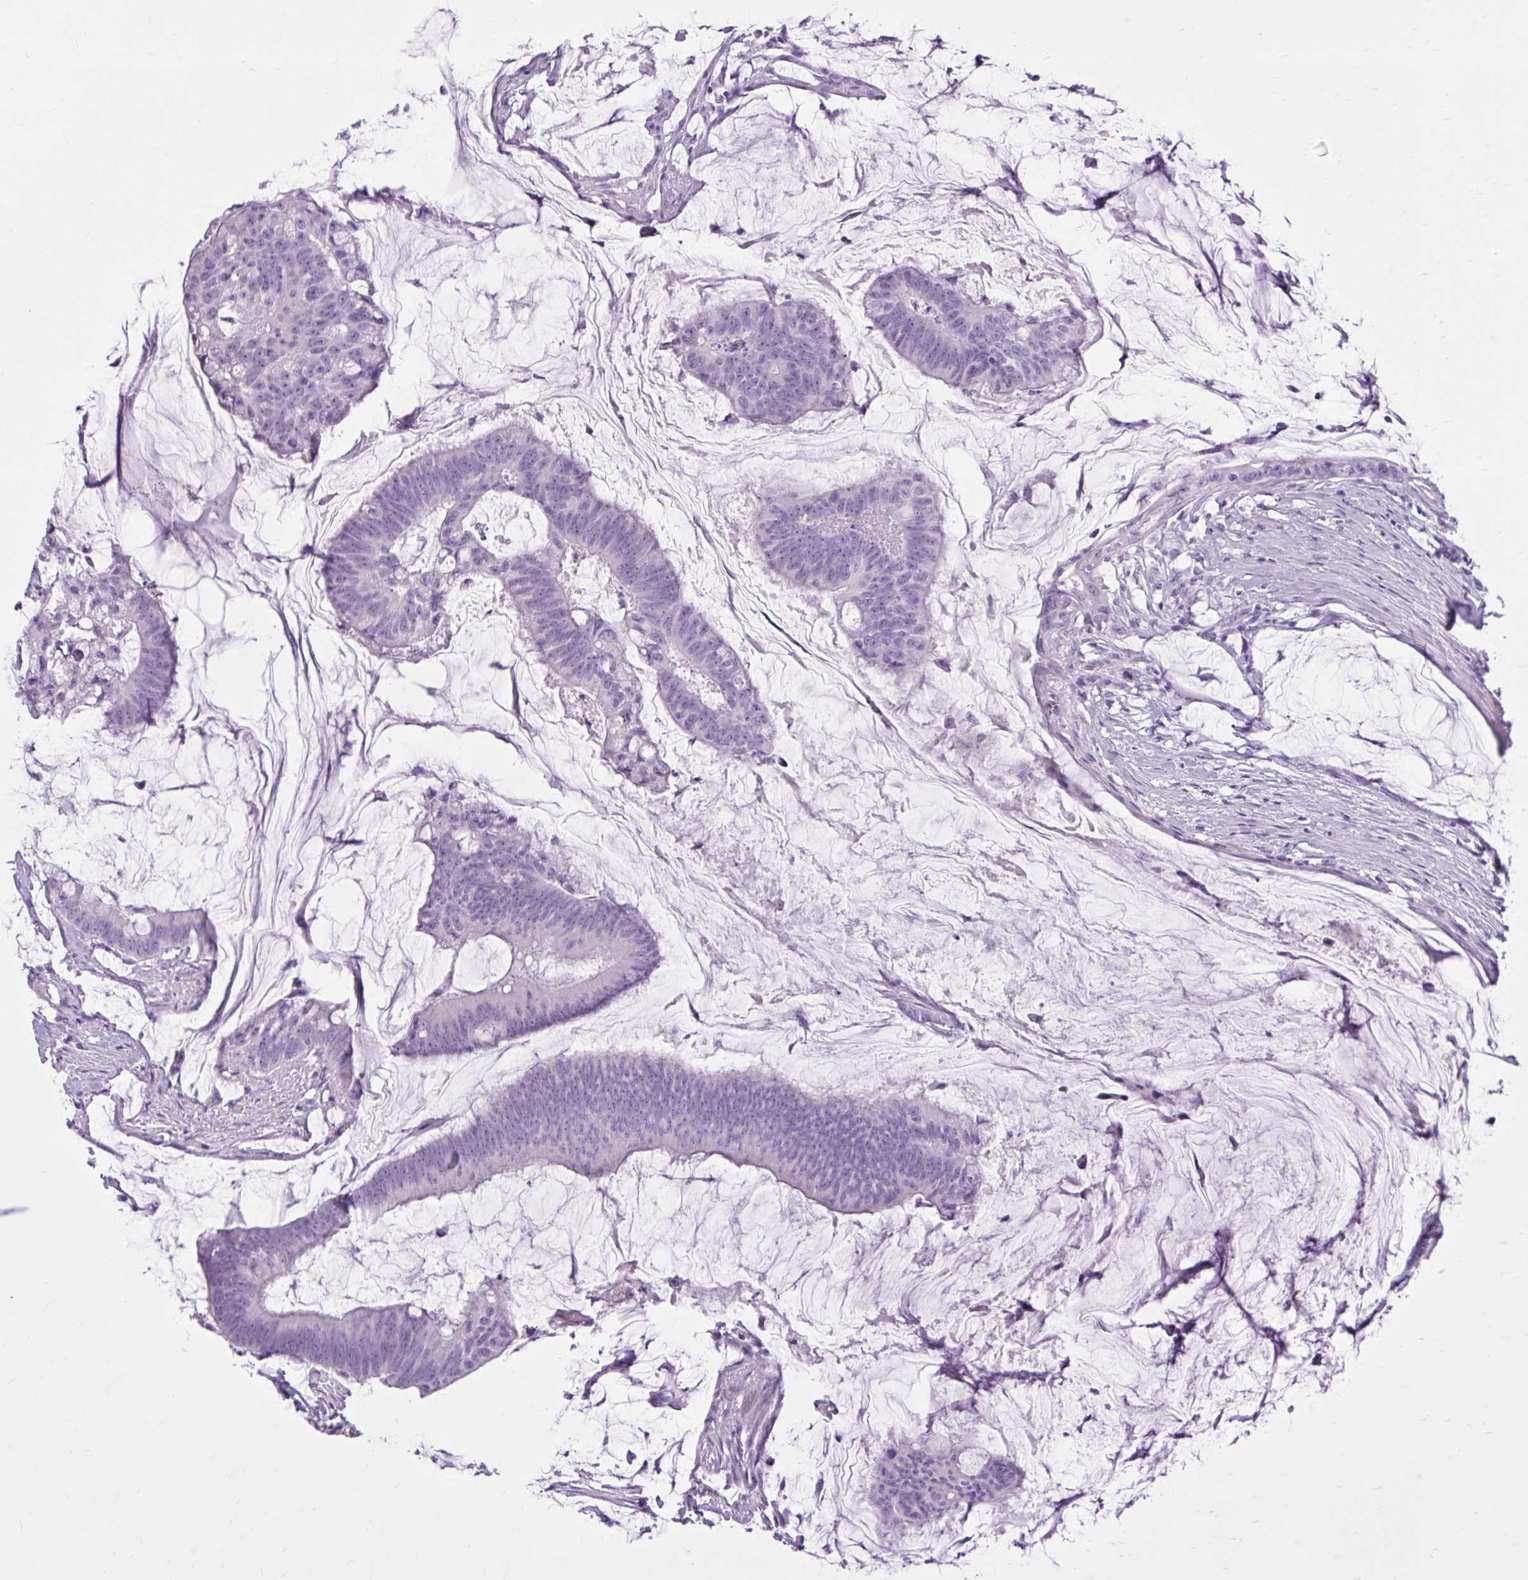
{"staining": {"intensity": "negative", "quantity": "none", "location": "none"}, "tissue": "colorectal cancer", "cell_type": "Tumor cells", "image_type": "cancer", "snomed": [{"axis": "morphology", "description": "Adenocarcinoma, NOS"}, {"axis": "topography", "description": "Colon"}], "caption": "Immunohistochemical staining of colorectal cancer exhibits no significant staining in tumor cells.", "gene": "OR4B1", "patient": {"sex": "male", "age": 62}}